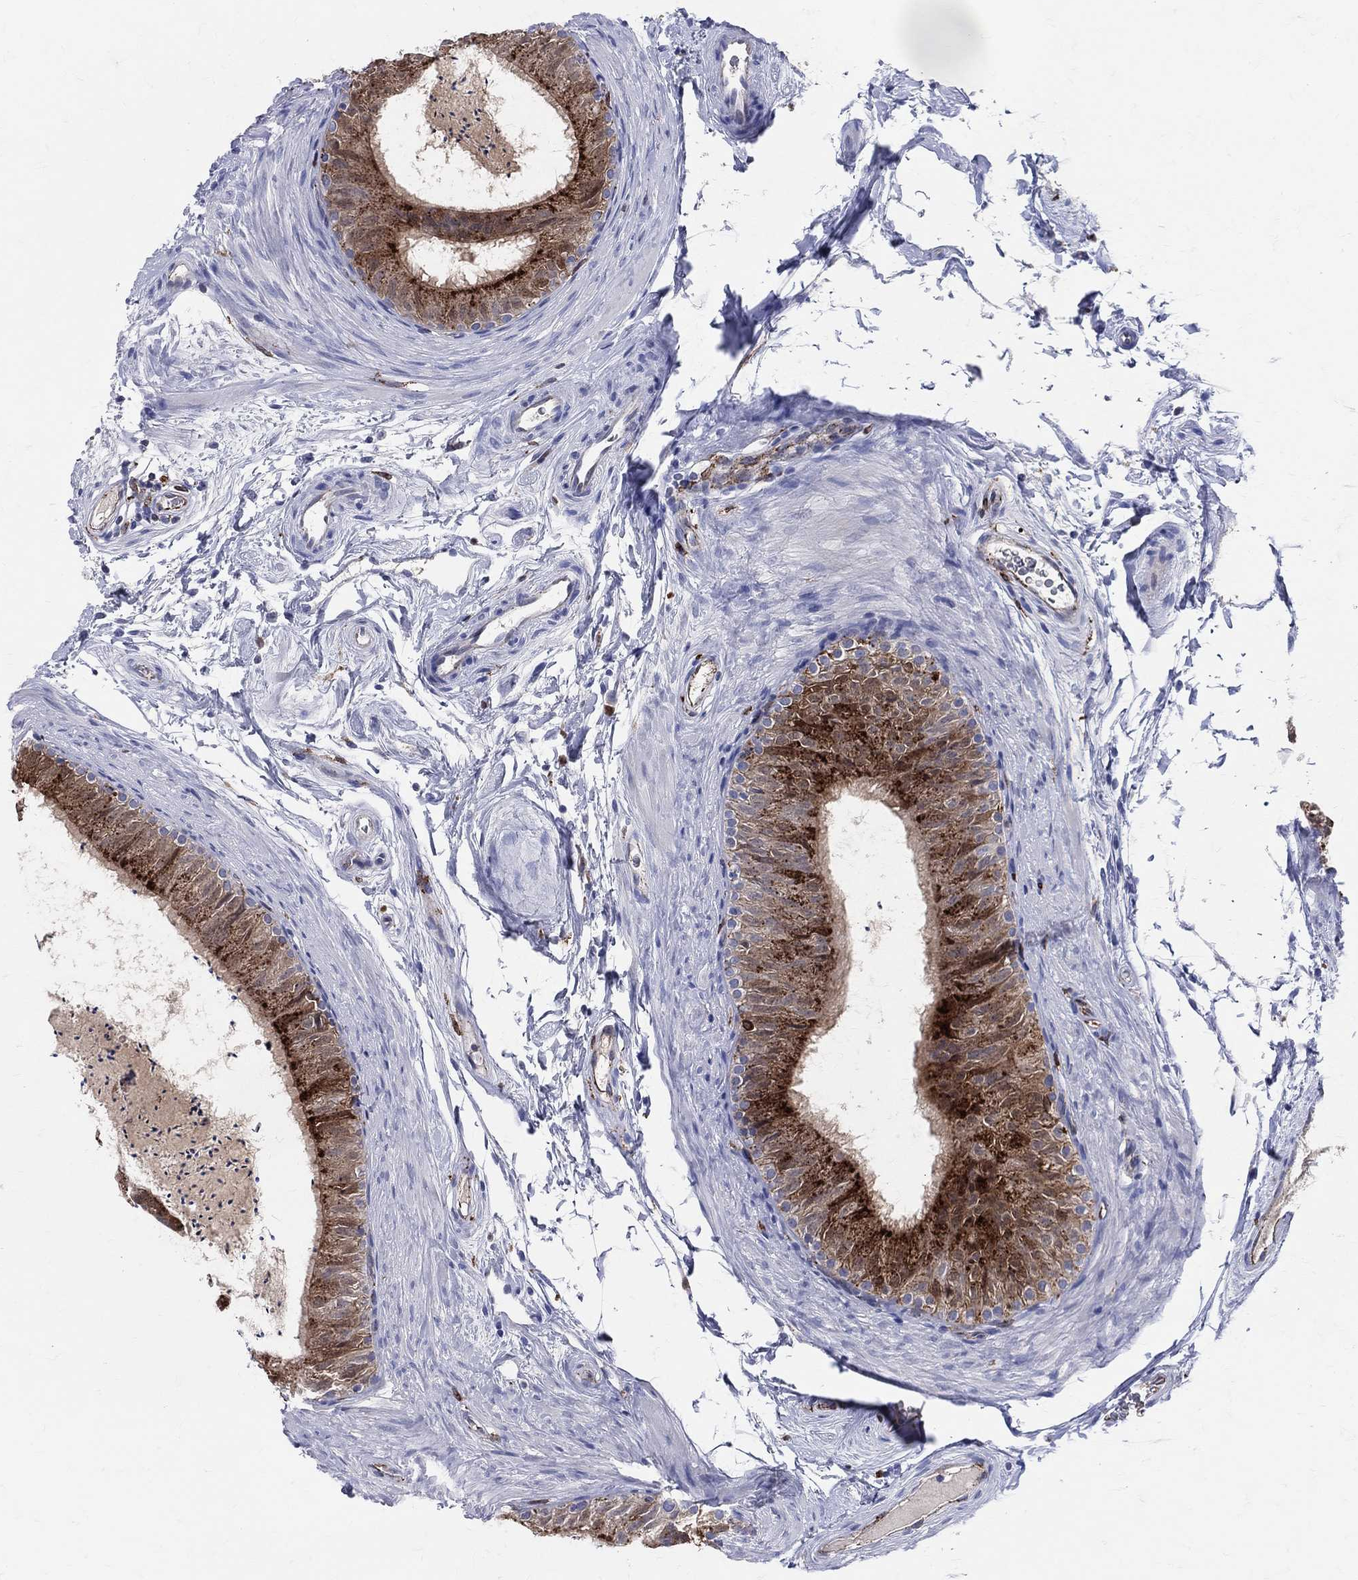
{"staining": {"intensity": "strong", "quantity": ">75%", "location": "cytoplasmic/membranous"}, "tissue": "epididymis", "cell_type": "Glandular cells", "image_type": "normal", "snomed": [{"axis": "morphology", "description": "Normal tissue, NOS"}, {"axis": "topography", "description": "Epididymis"}], "caption": "Epididymis stained for a protein exhibits strong cytoplasmic/membranous positivity in glandular cells. The staining is performed using DAB brown chromogen to label protein expression. The nuclei are counter-stained blue using hematoxylin.", "gene": "CD74", "patient": {"sex": "male", "age": 34}}